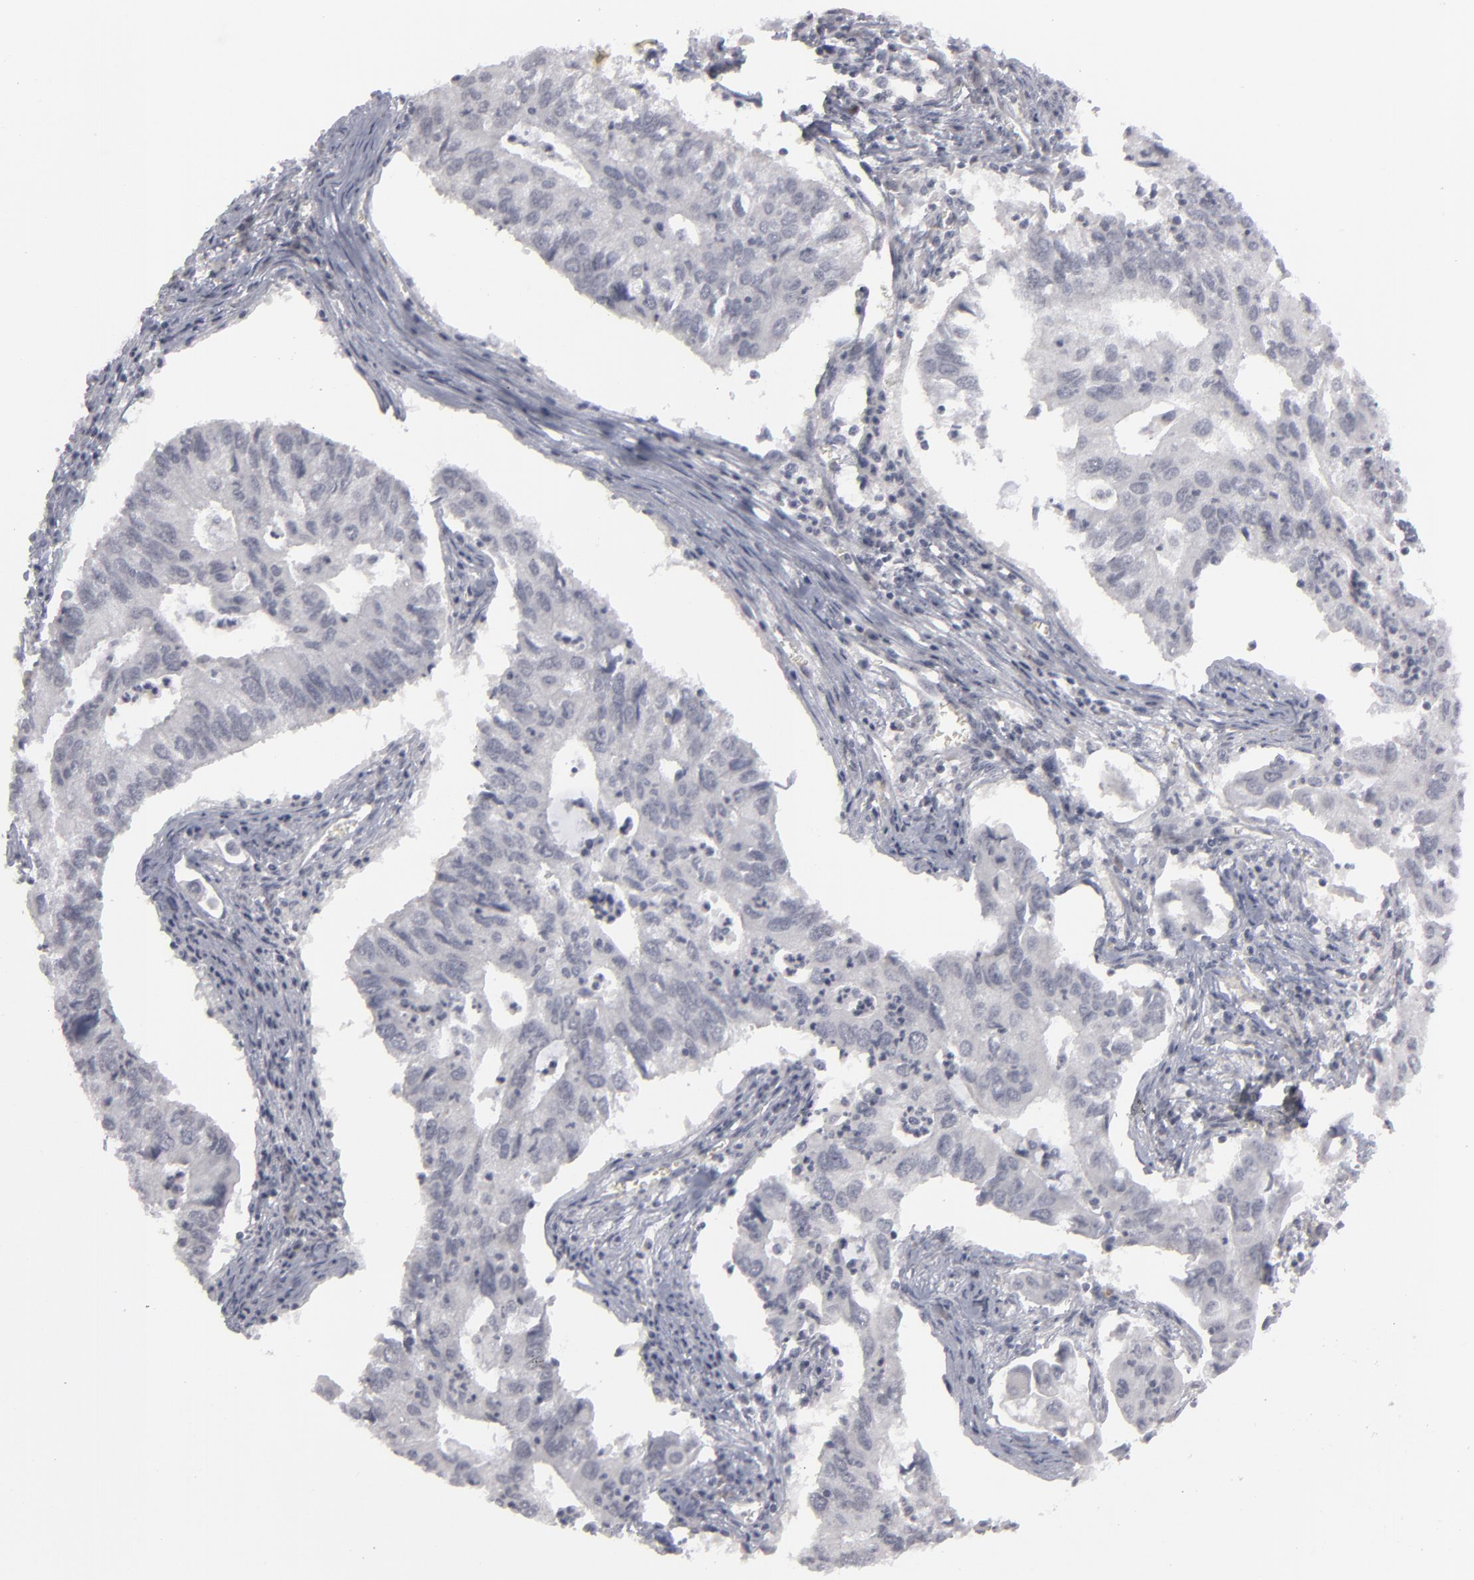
{"staining": {"intensity": "negative", "quantity": "none", "location": "none"}, "tissue": "lung cancer", "cell_type": "Tumor cells", "image_type": "cancer", "snomed": [{"axis": "morphology", "description": "Adenocarcinoma, NOS"}, {"axis": "topography", "description": "Lung"}], "caption": "The histopathology image demonstrates no significant staining in tumor cells of adenocarcinoma (lung).", "gene": "KIAA1210", "patient": {"sex": "male", "age": 48}}